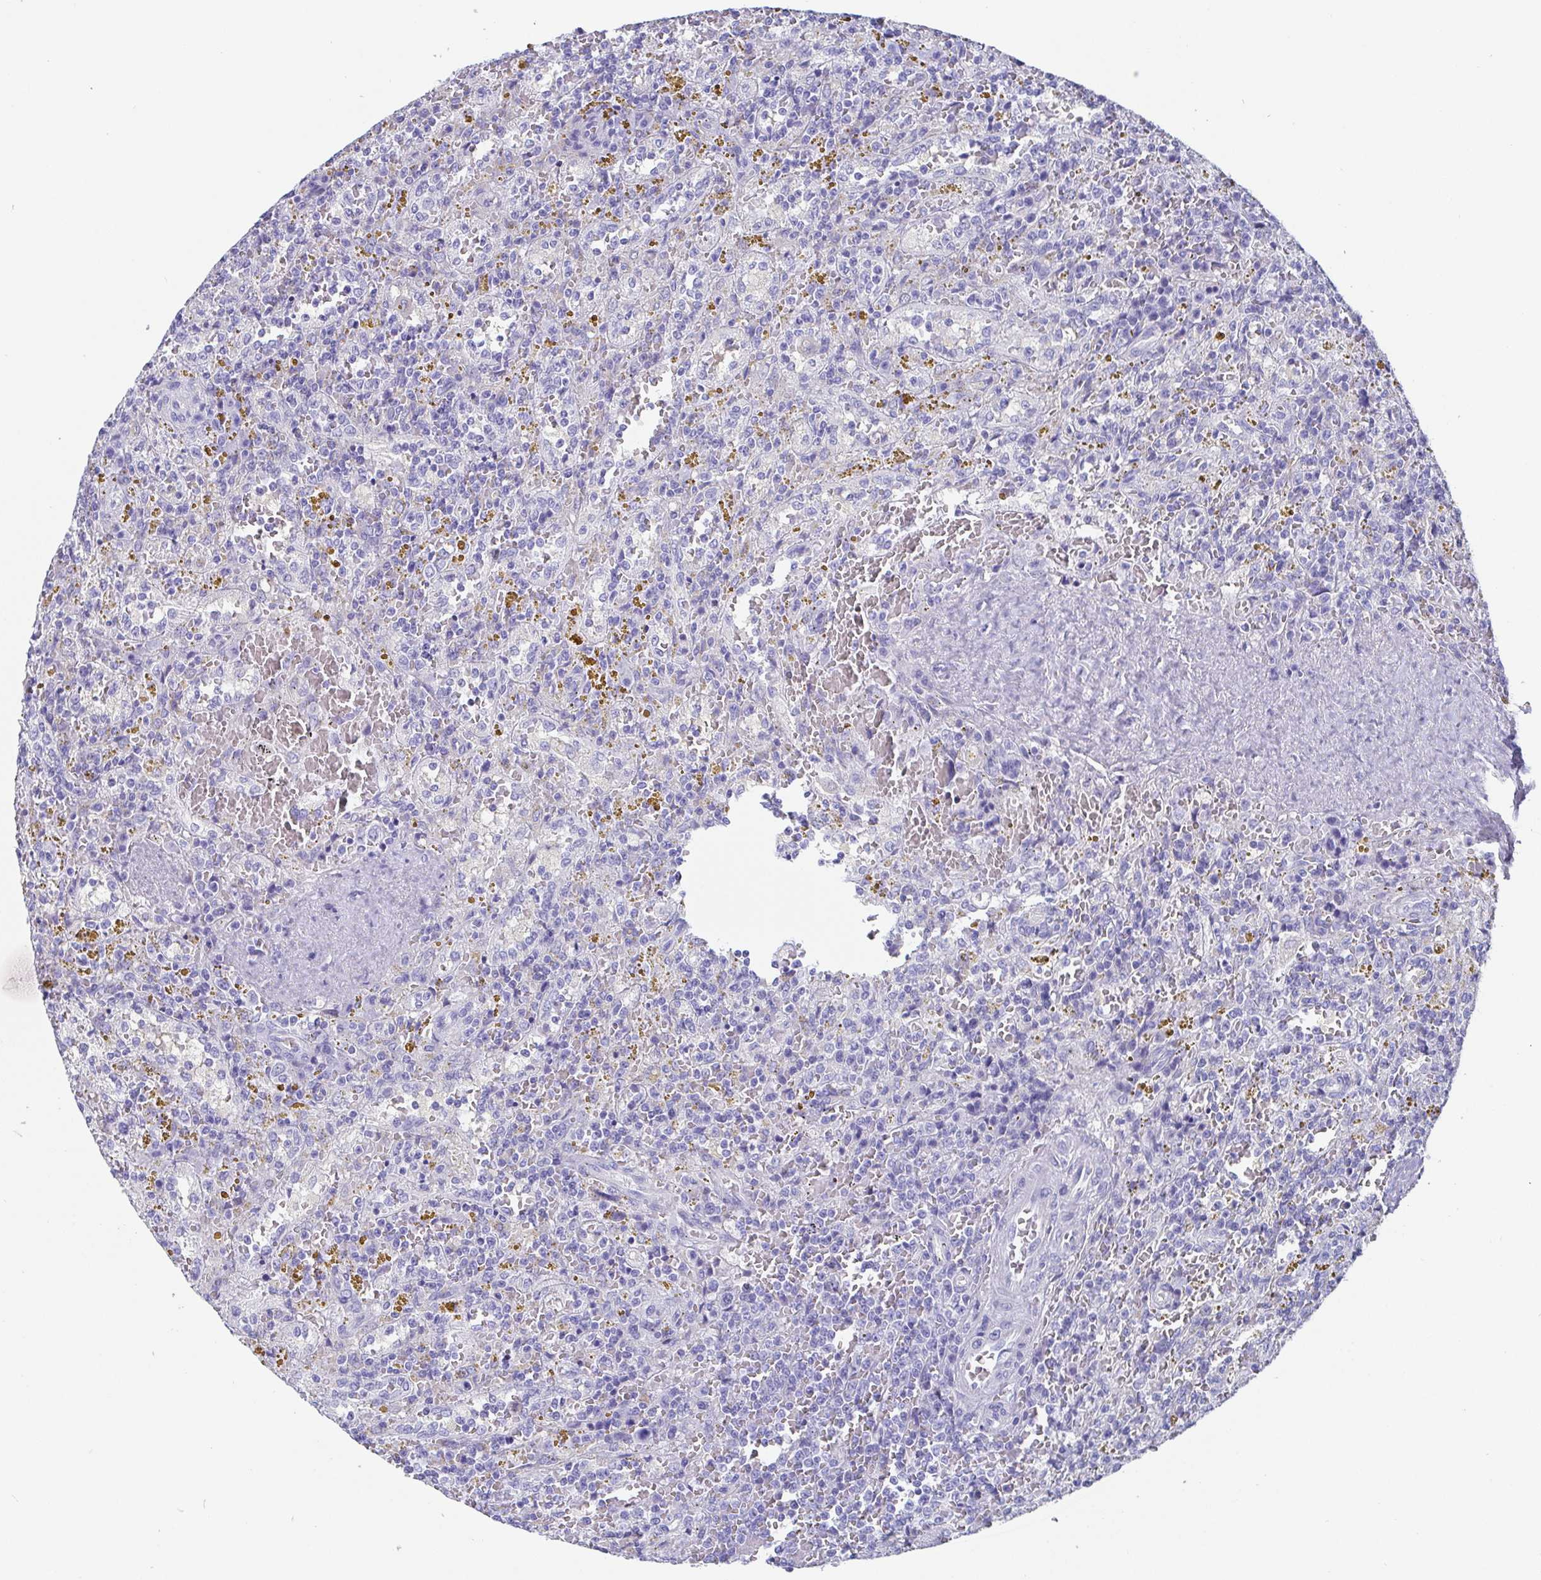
{"staining": {"intensity": "negative", "quantity": "none", "location": "none"}, "tissue": "lymphoma", "cell_type": "Tumor cells", "image_type": "cancer", "snomed": [{"axis": "morphology", "description": "Malignant lymphoma, non-Hodgkin's type, Low grade"}, {"axis": "topography", "description": "Spleen"}], "caption": "IHC of human lymphoma displays no staining in tumor cells.", "gene": "SCGN", "patient": {"sex": "female", "age": 65}}